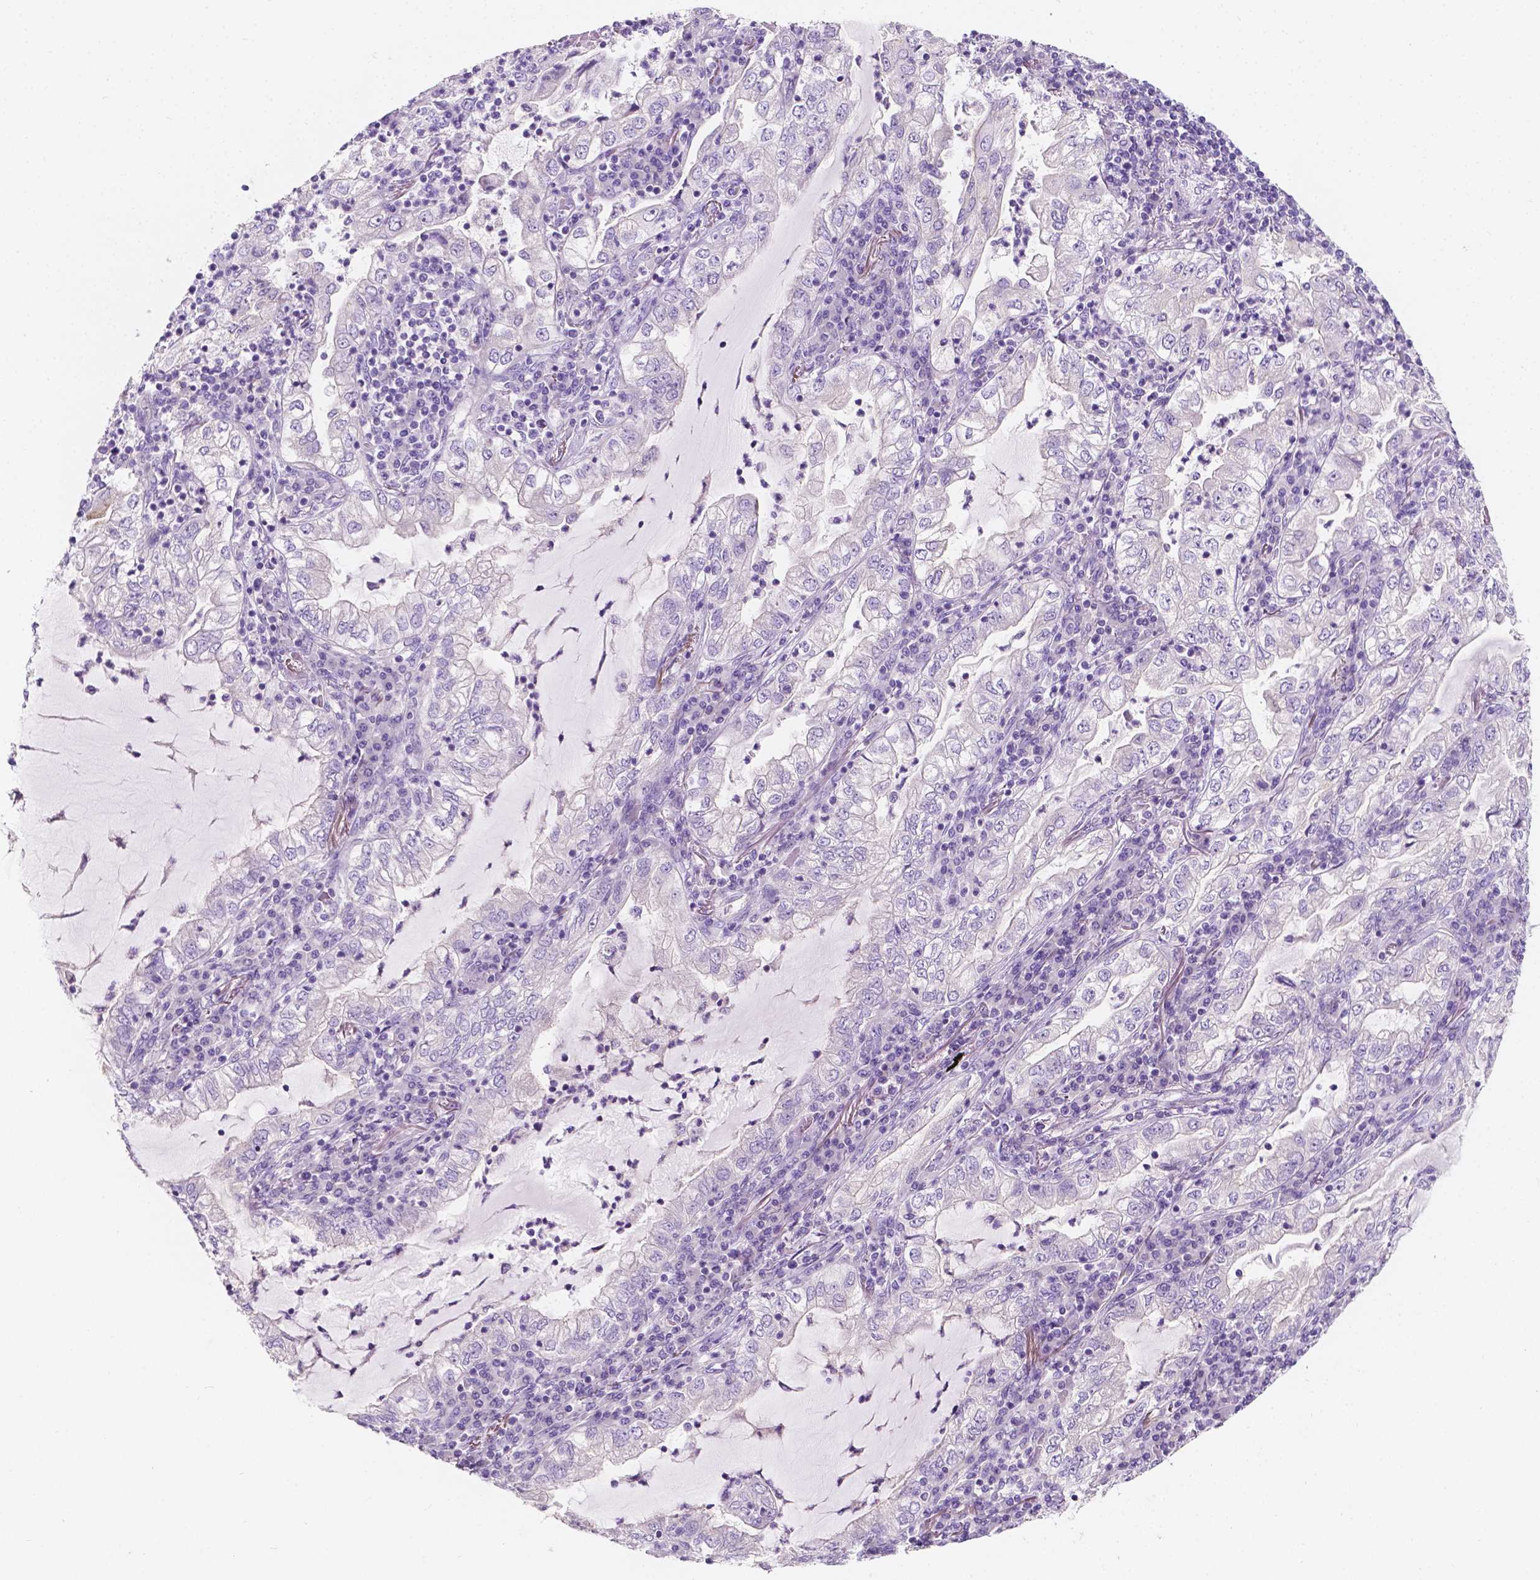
{"staining": {"intensity": "negative", "quantity": "none", "location": "none"}, "tissue": "lung cancer", "cell_type": "Tumor cells", "image_type": "cancer", "snomed": [{"axis": "morphology", "description": "Adenocarcinoma, NOS"}, {"axis": "topography", "description": "Lung"}], "caption": "Immunohistochemistry of adenocarcinoma (lung) exhibits no expression in tumor cells. (Immunohistochemistry, brightfield microscopy, high magnification).", "gene": "SIRT2", "patient": {"sex": "female", "age": 73}}